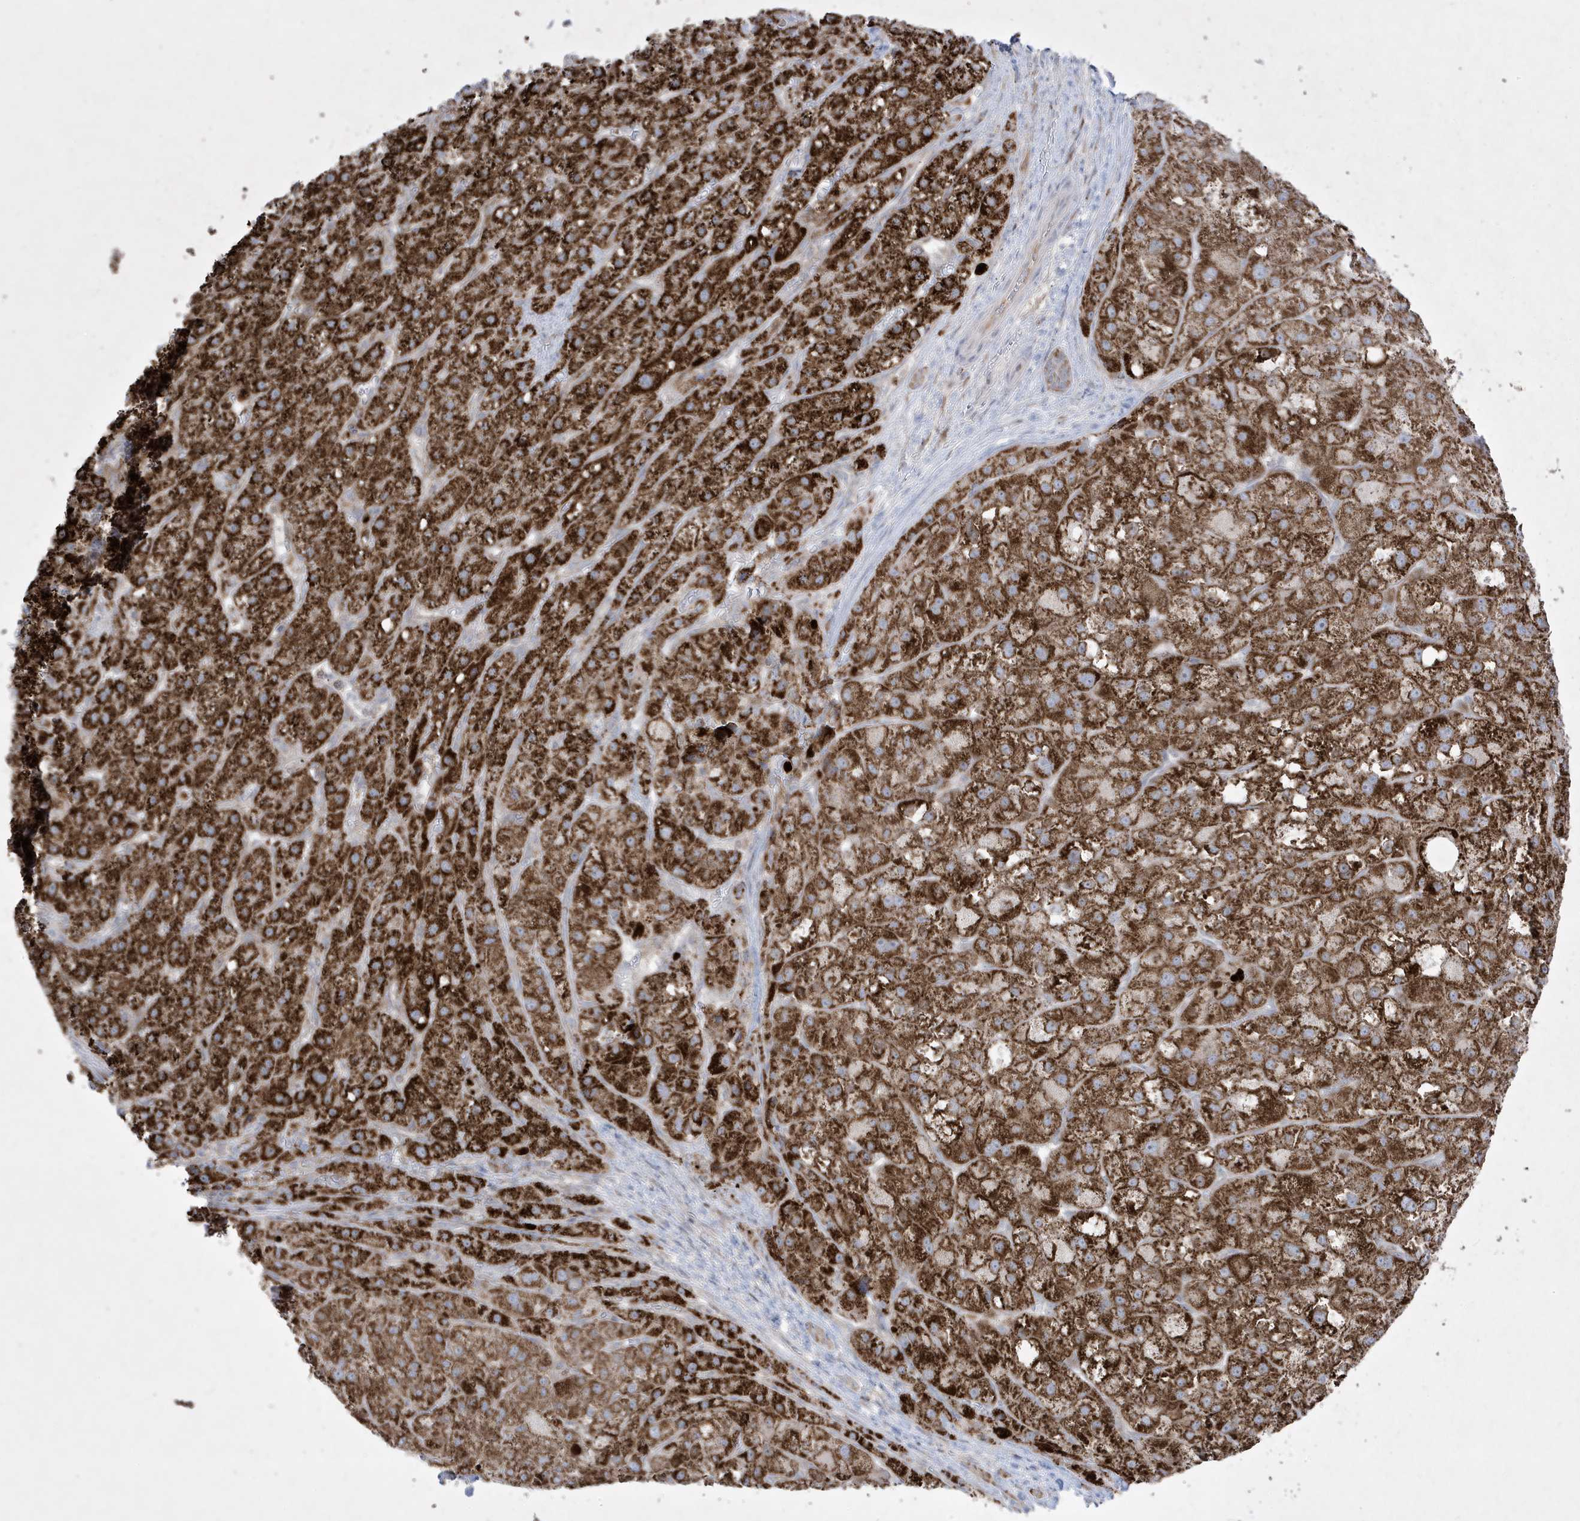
{"staining": {"intensity": "strong", "quantity": ">75%", "location": "cytoplasmic/membranous"}, "tissue": "liver cancer", "cell_type": "Tumor cells", "image_type": "cancer", "snomed": [{"axis": "morphology", "description": "Carcinoma, Hepatocellular, NOS"}, {"axis": "topography", "description": "Liver"}], "caption": "High-magnification brightfield microscopy of liver hepatocellular carcinoma stained with DAB (brown) and counterstained with hematoxylin (blue). tumor cells exhibit strong cytoplasmic/membranous positivity is present in approximately>75% of cells.", "gene": "ADAMTSL3", "patient": {"sex": "male", "age": 57}}